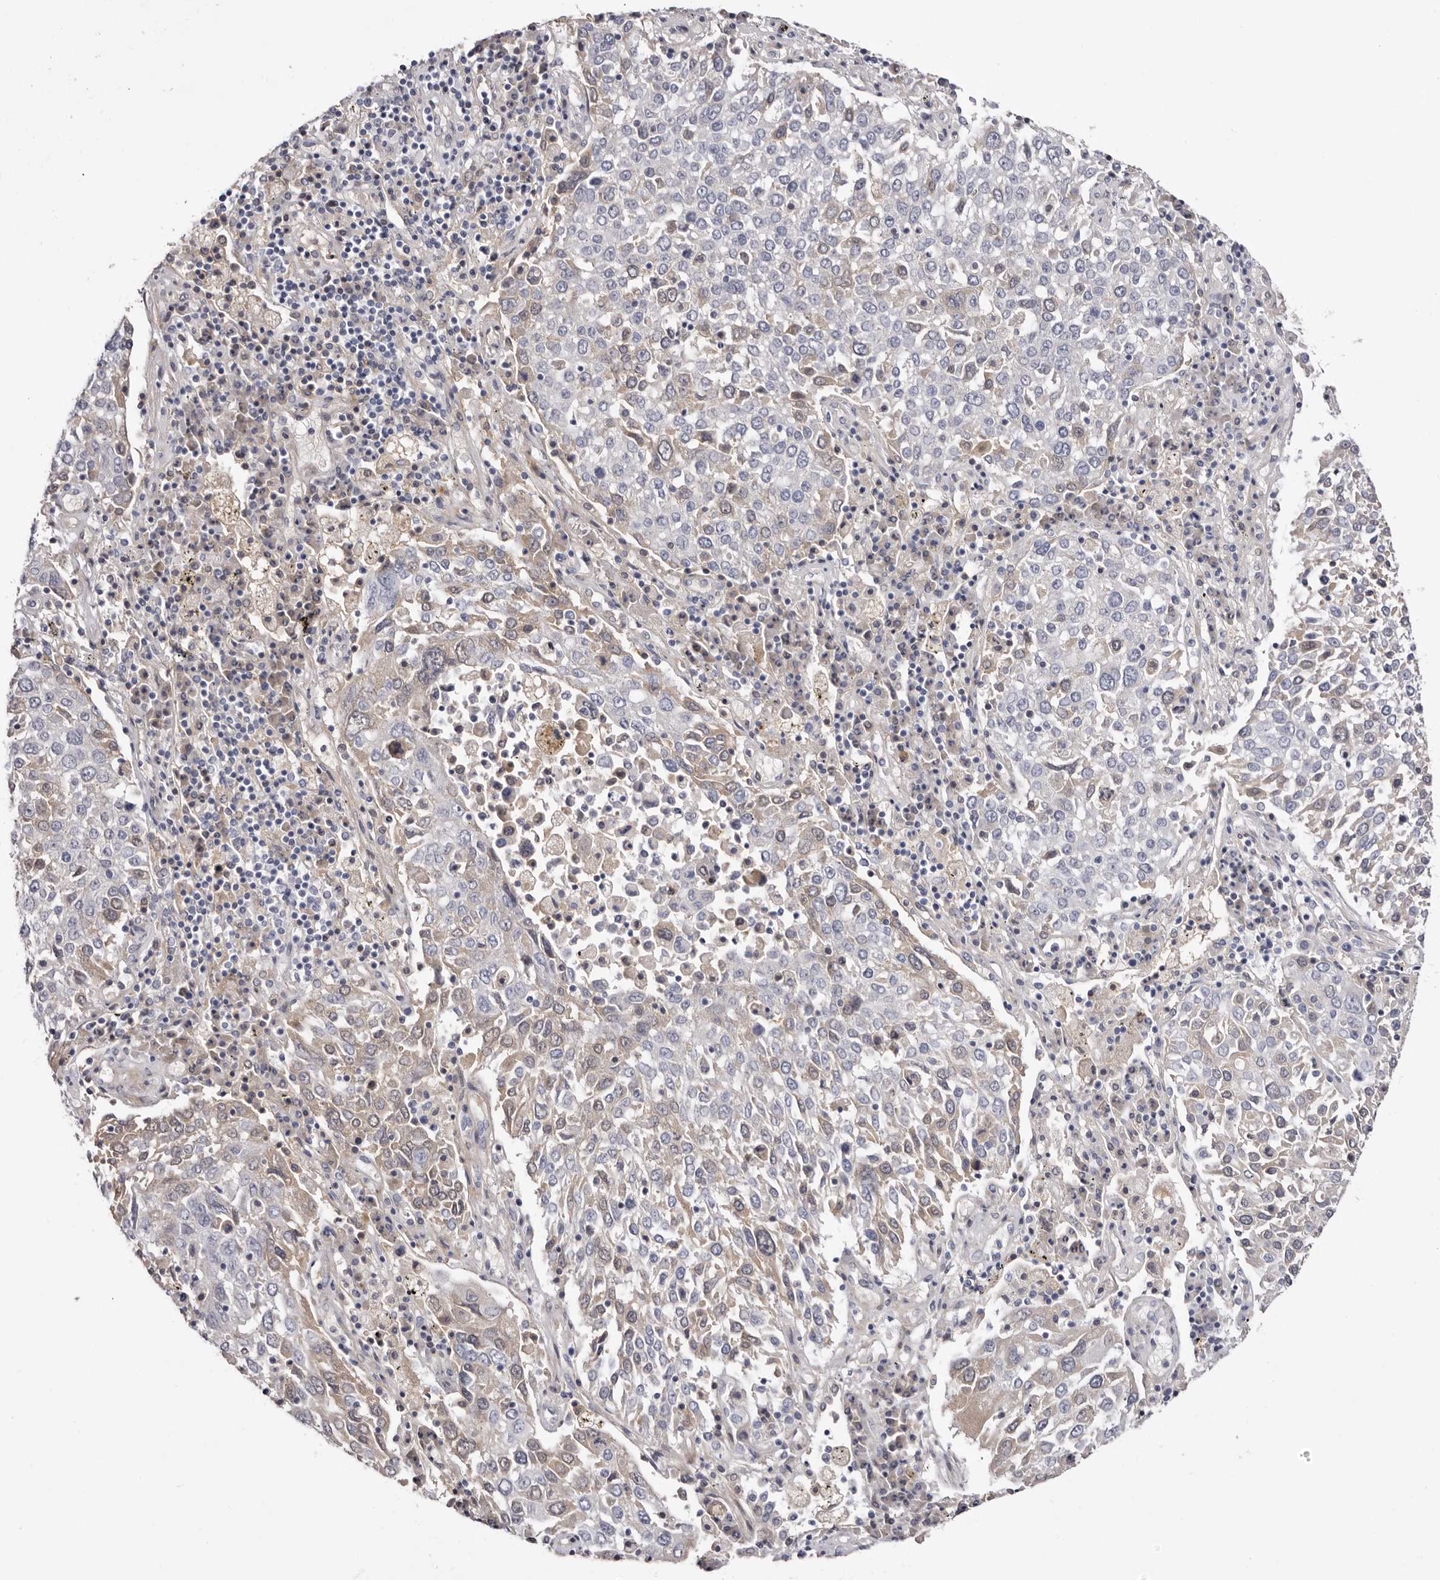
{"staining": {"intensity": "negative", "quantity": "none", "location": "none"}, "tissue": "lung cancer", "cell_type": "Tumor cells", "image_type": "cancer", "snomed": [{"axis": "morphology", "description": "Squamous cell carcinoma, NOS"}, {"axis": "topography", "description": "Lung"}], "caption": "Immunohistochemical staining of human lung cancer demonstrates no significant positivity in tumor cells.", "gene": "LMLN", "patient": {"sex": "male", "age": 65}}